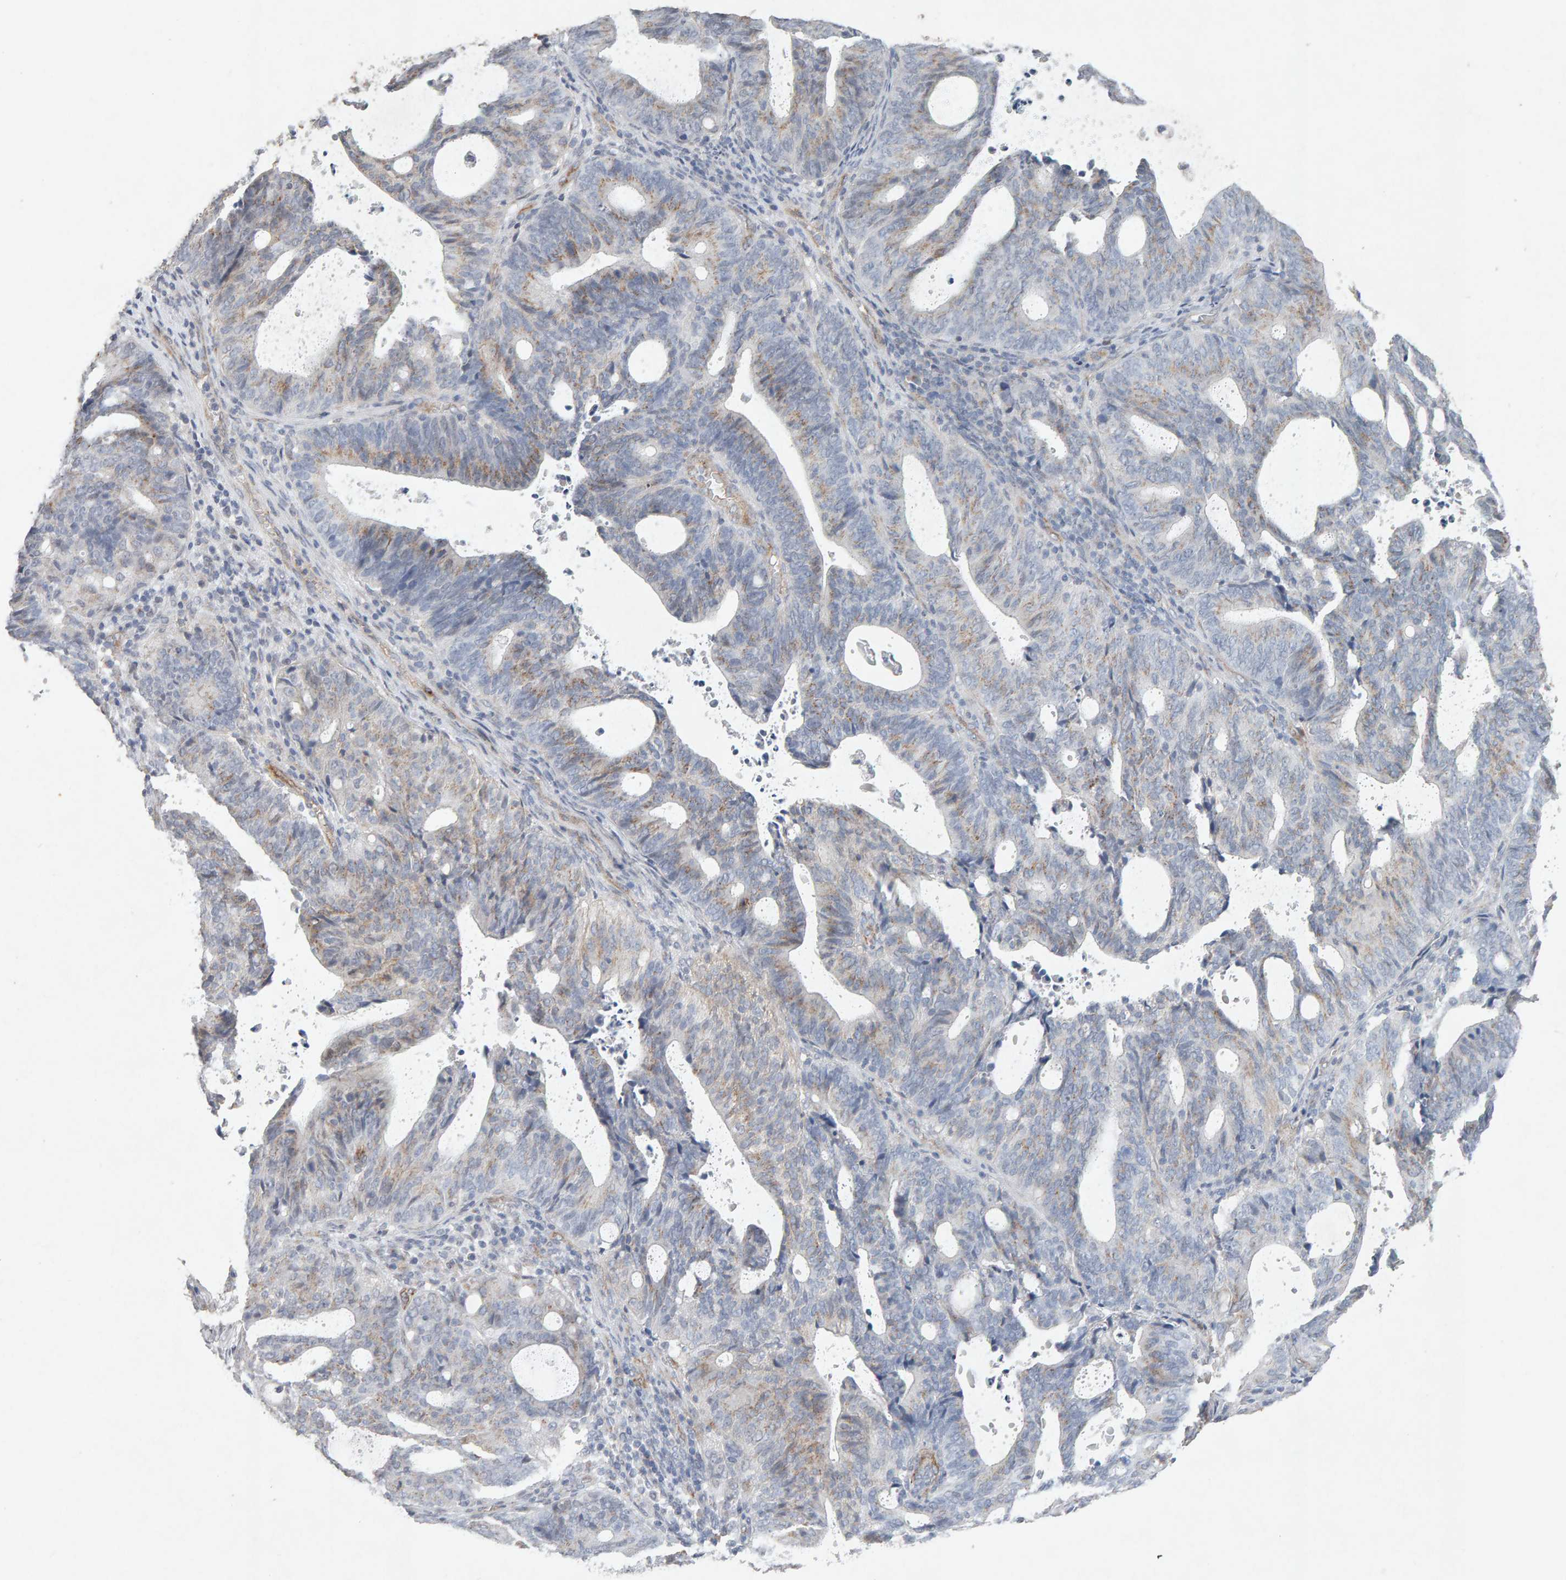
{"staining": {"intensity": "weak", "quantity": "<25%", "location": "cytoplasmic/membranous"}, "tissue": "endometrial cancer", "cell_type": "Tumor cells", "image_type": "cancer", "snomed": [{"axis": "morphology", "description": "Adenocarcinoma, NOS"}, {"axis": "topography", "description": "Uterus"}], "caption": "IHC of endometrial adenocarcinoma shows no positivity in tumor cells.", "gene": "PTPRM", "patient": {"sex": "female", "age": 83}}